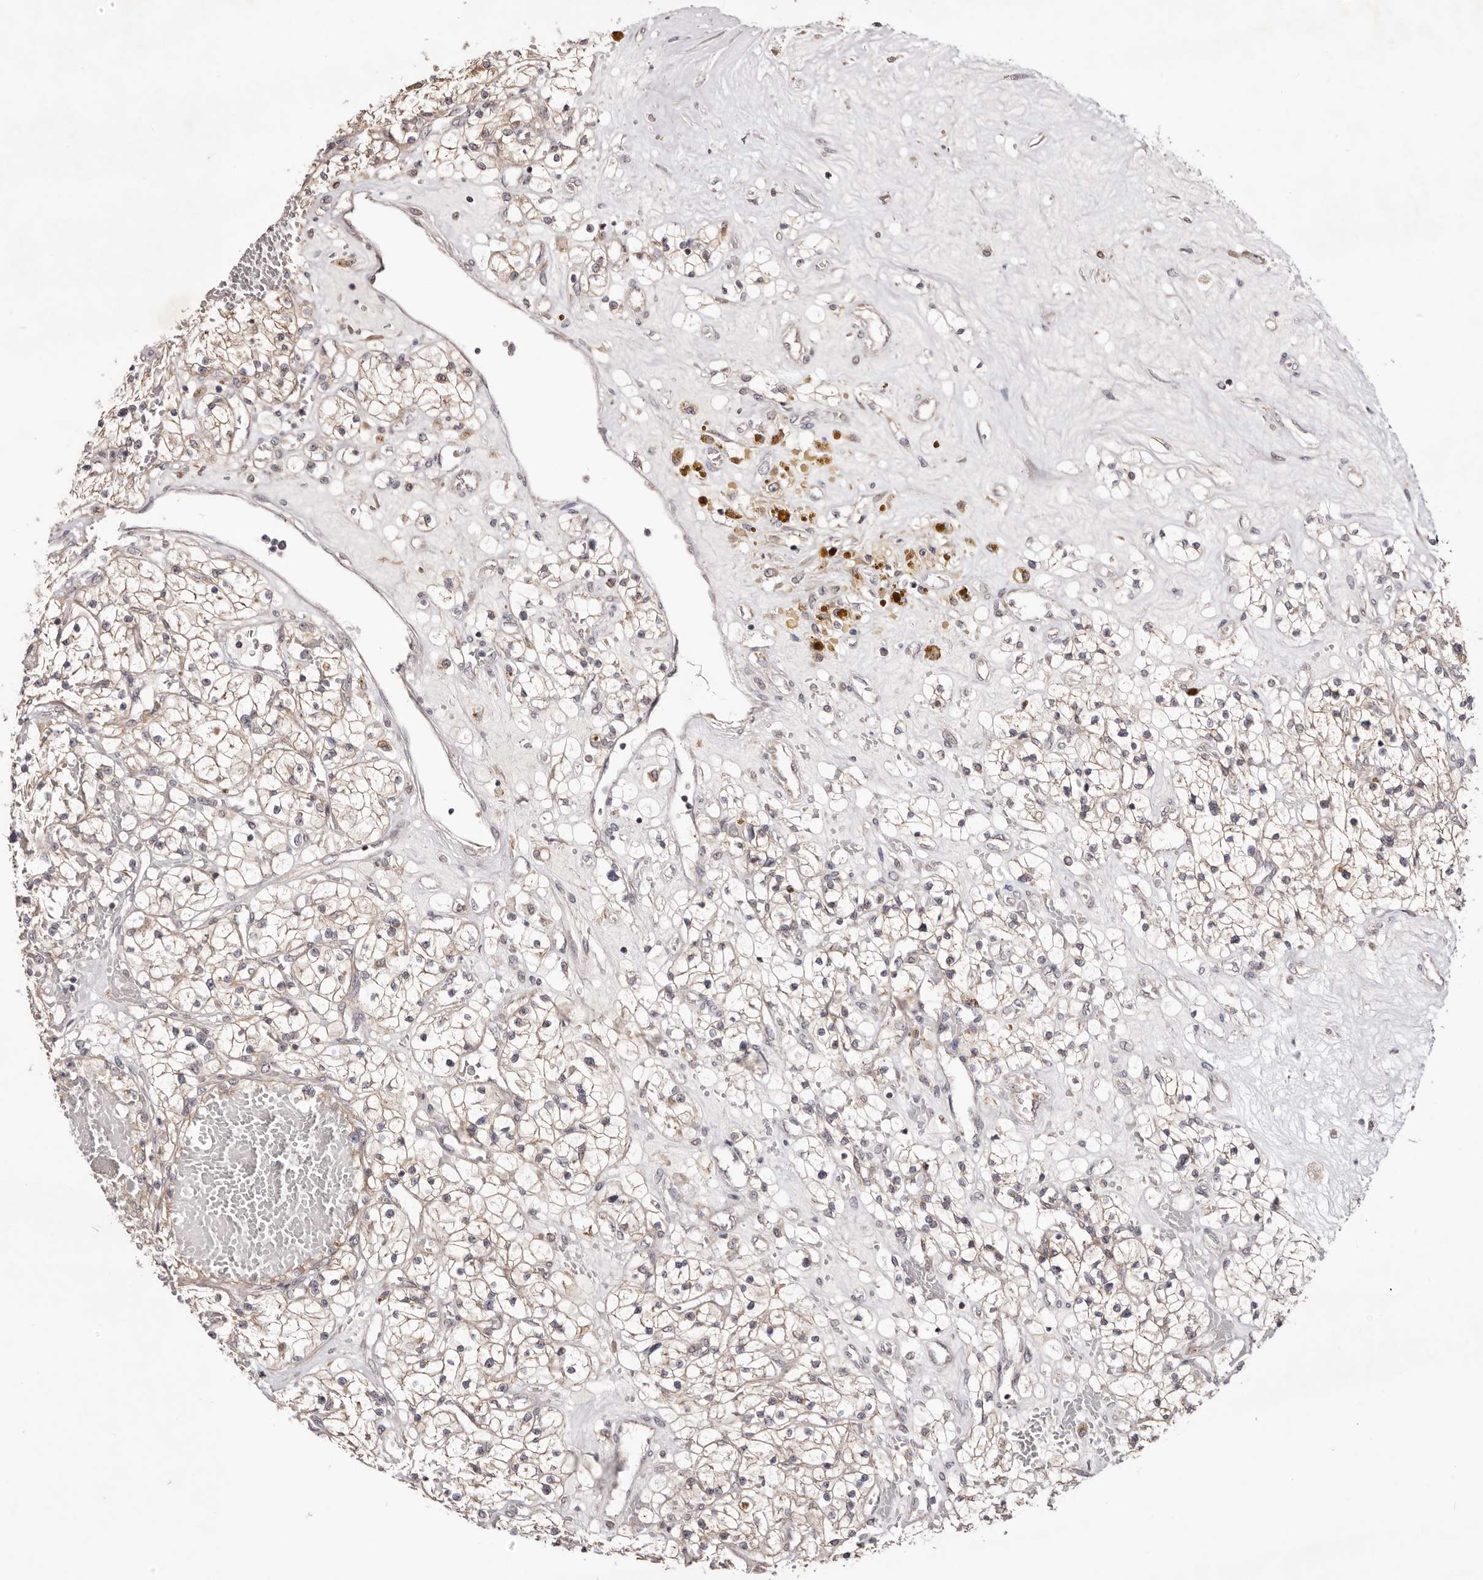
{"staining": {"intensity": "weak", "quantity": ">75%", "location": "cytoplasmic/membranous"}, "tissue": "renal cancer", "cell_type": "Tumor cells", "image_type": "cancer", "snomed": [{"axis": "morphology", "description": "Normal tissue, NOS"}, {"axis": "morphology", "description": "Adenocarcinoma, NOS"}, {"axis": "topography", "description": "Kidney"}], "caption": "DAB immunohistochemical staining of adenocarcinoma (renal) displays weak cytoplasmic/membranous protein positivity in approximately >75% of tumor cells.", "gene": "EGR3", "patient": {"sex": "male", "age": 68}}